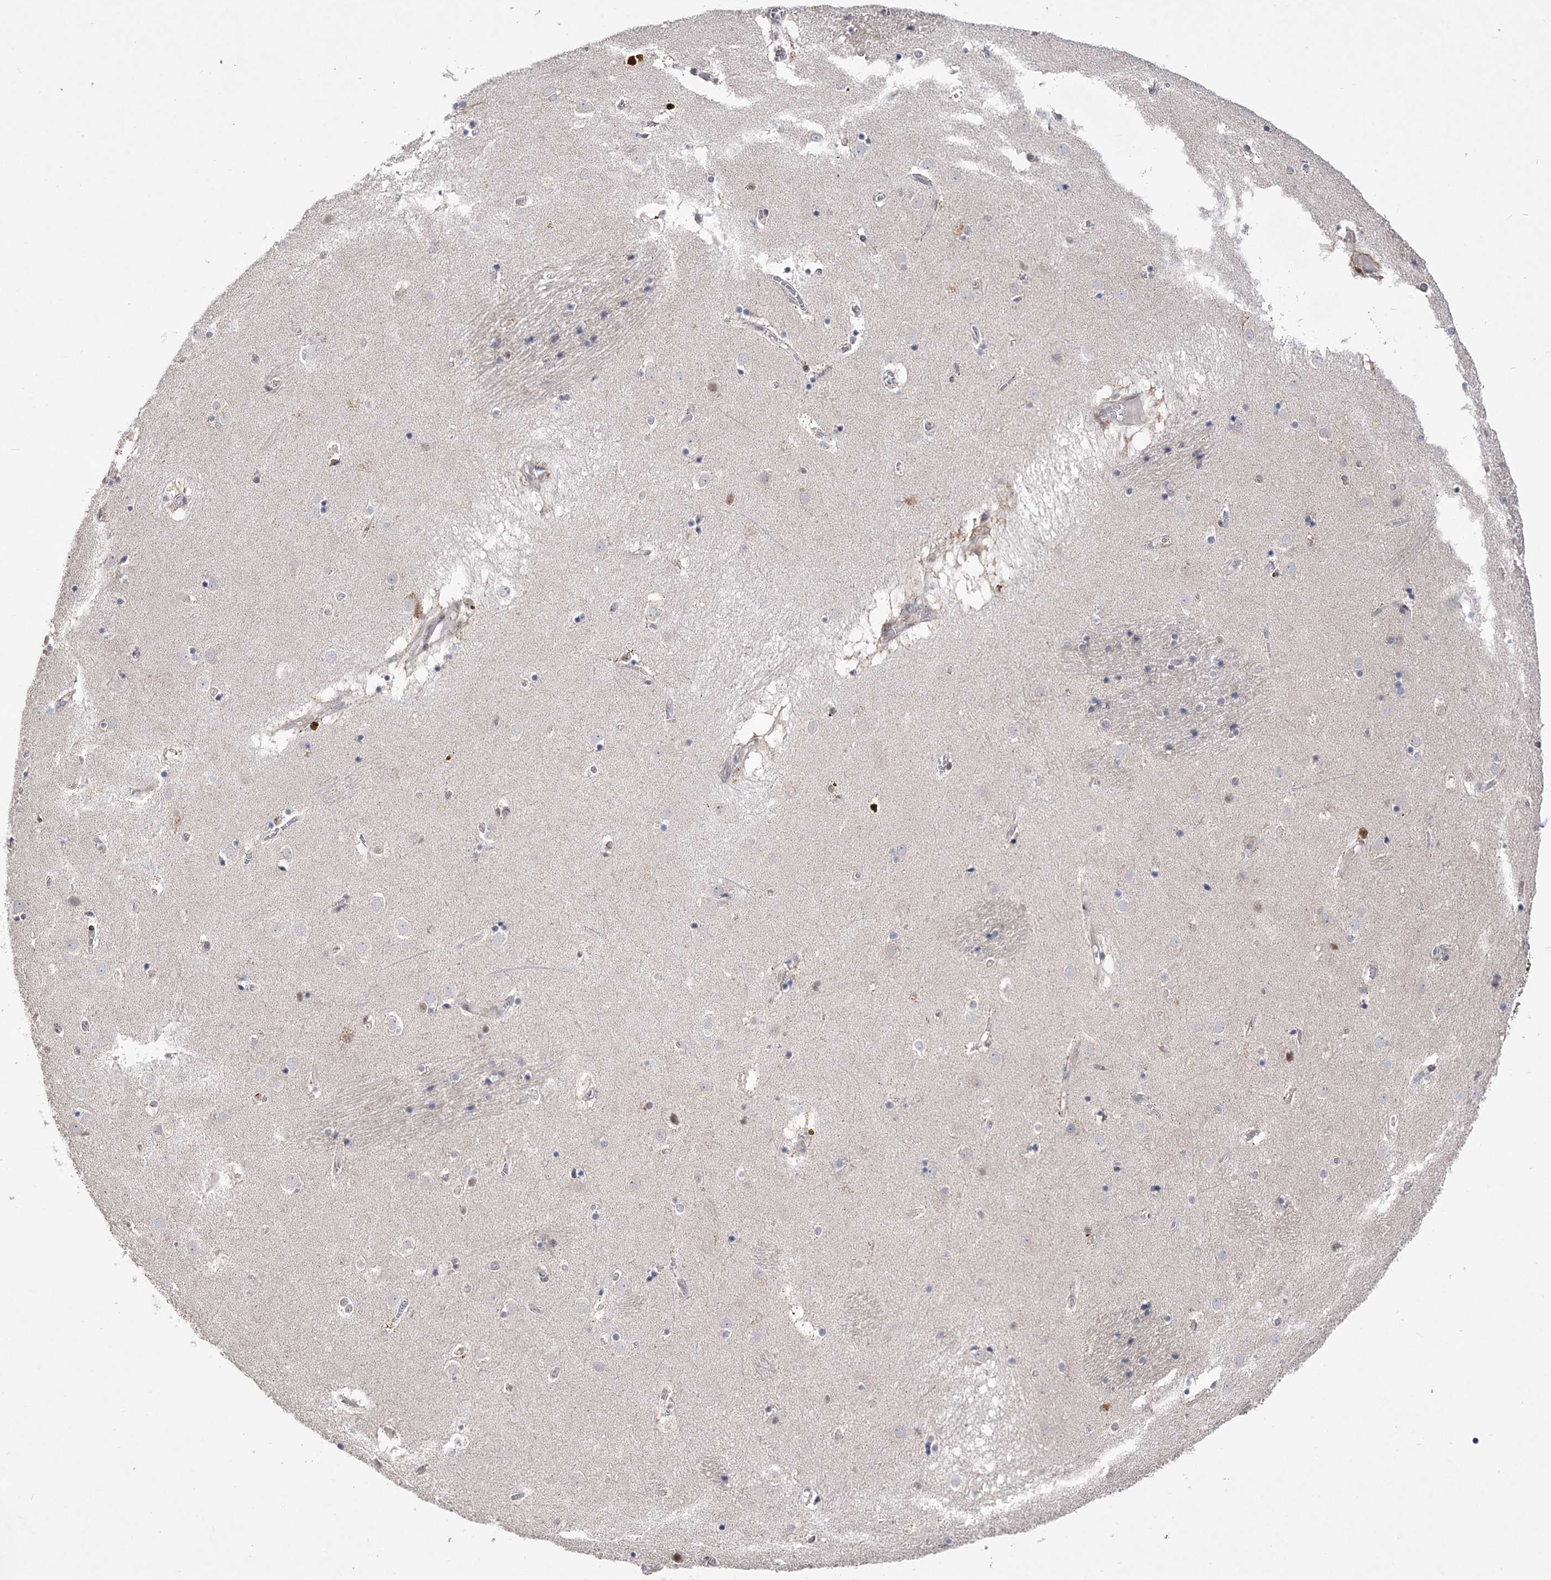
{"staining": {"intensity": "negative", "quantity": "none", "location": "none"}, "tissue": "caudate", "cell_type": "Glial cells", "image_type": "normal", "snomed": [{"axis": "morphology", "description": "Normal tissue, NOS"}, {"axis": "topography", "description": "Lateral ventricle wall"}], "caption": "The micrograph reveals no significant positivity in glial cells of caudate.", "gene": "BOD1L1", "patient": {"sex": "male", "age": 70}}